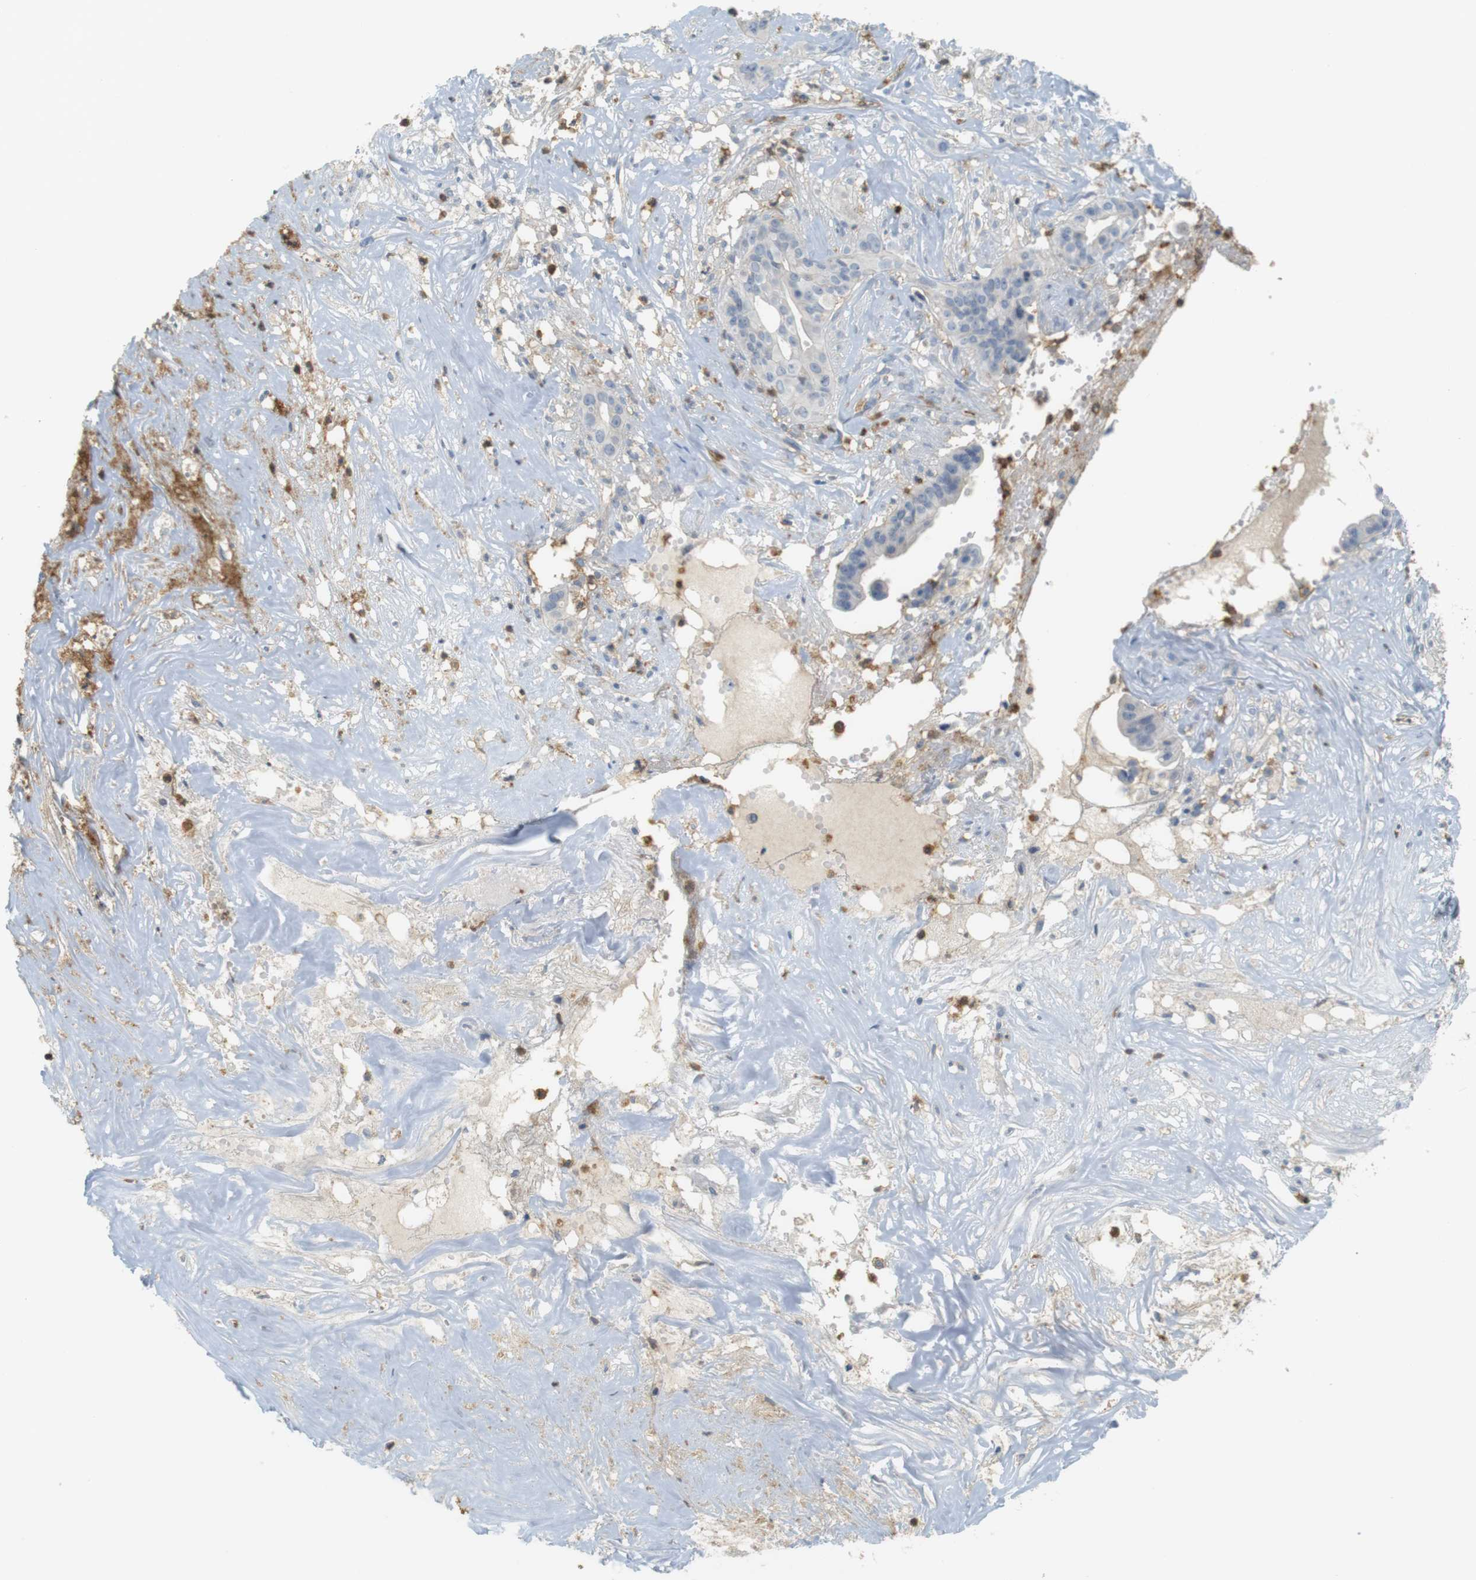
{"staining": {"intensity": "negative", "quantity": "none", "location": "none"}, "tissue": "liver cancer", "cell_type": "Tumor cells", "image_type": "cancer", "snomed": [{"axis": "morphology", "description": "Cholangiocarcinoma"}, {"axis": "topography", "description": "Liver"}], "caption": "Human cholangiocarcinoma (liver) stained for a protein using immunohistochemistry (IHC) exhibits no positivity in tumor cells.", "gene": "SIRPA", "patient": {"sex": "female", "age": 61}}